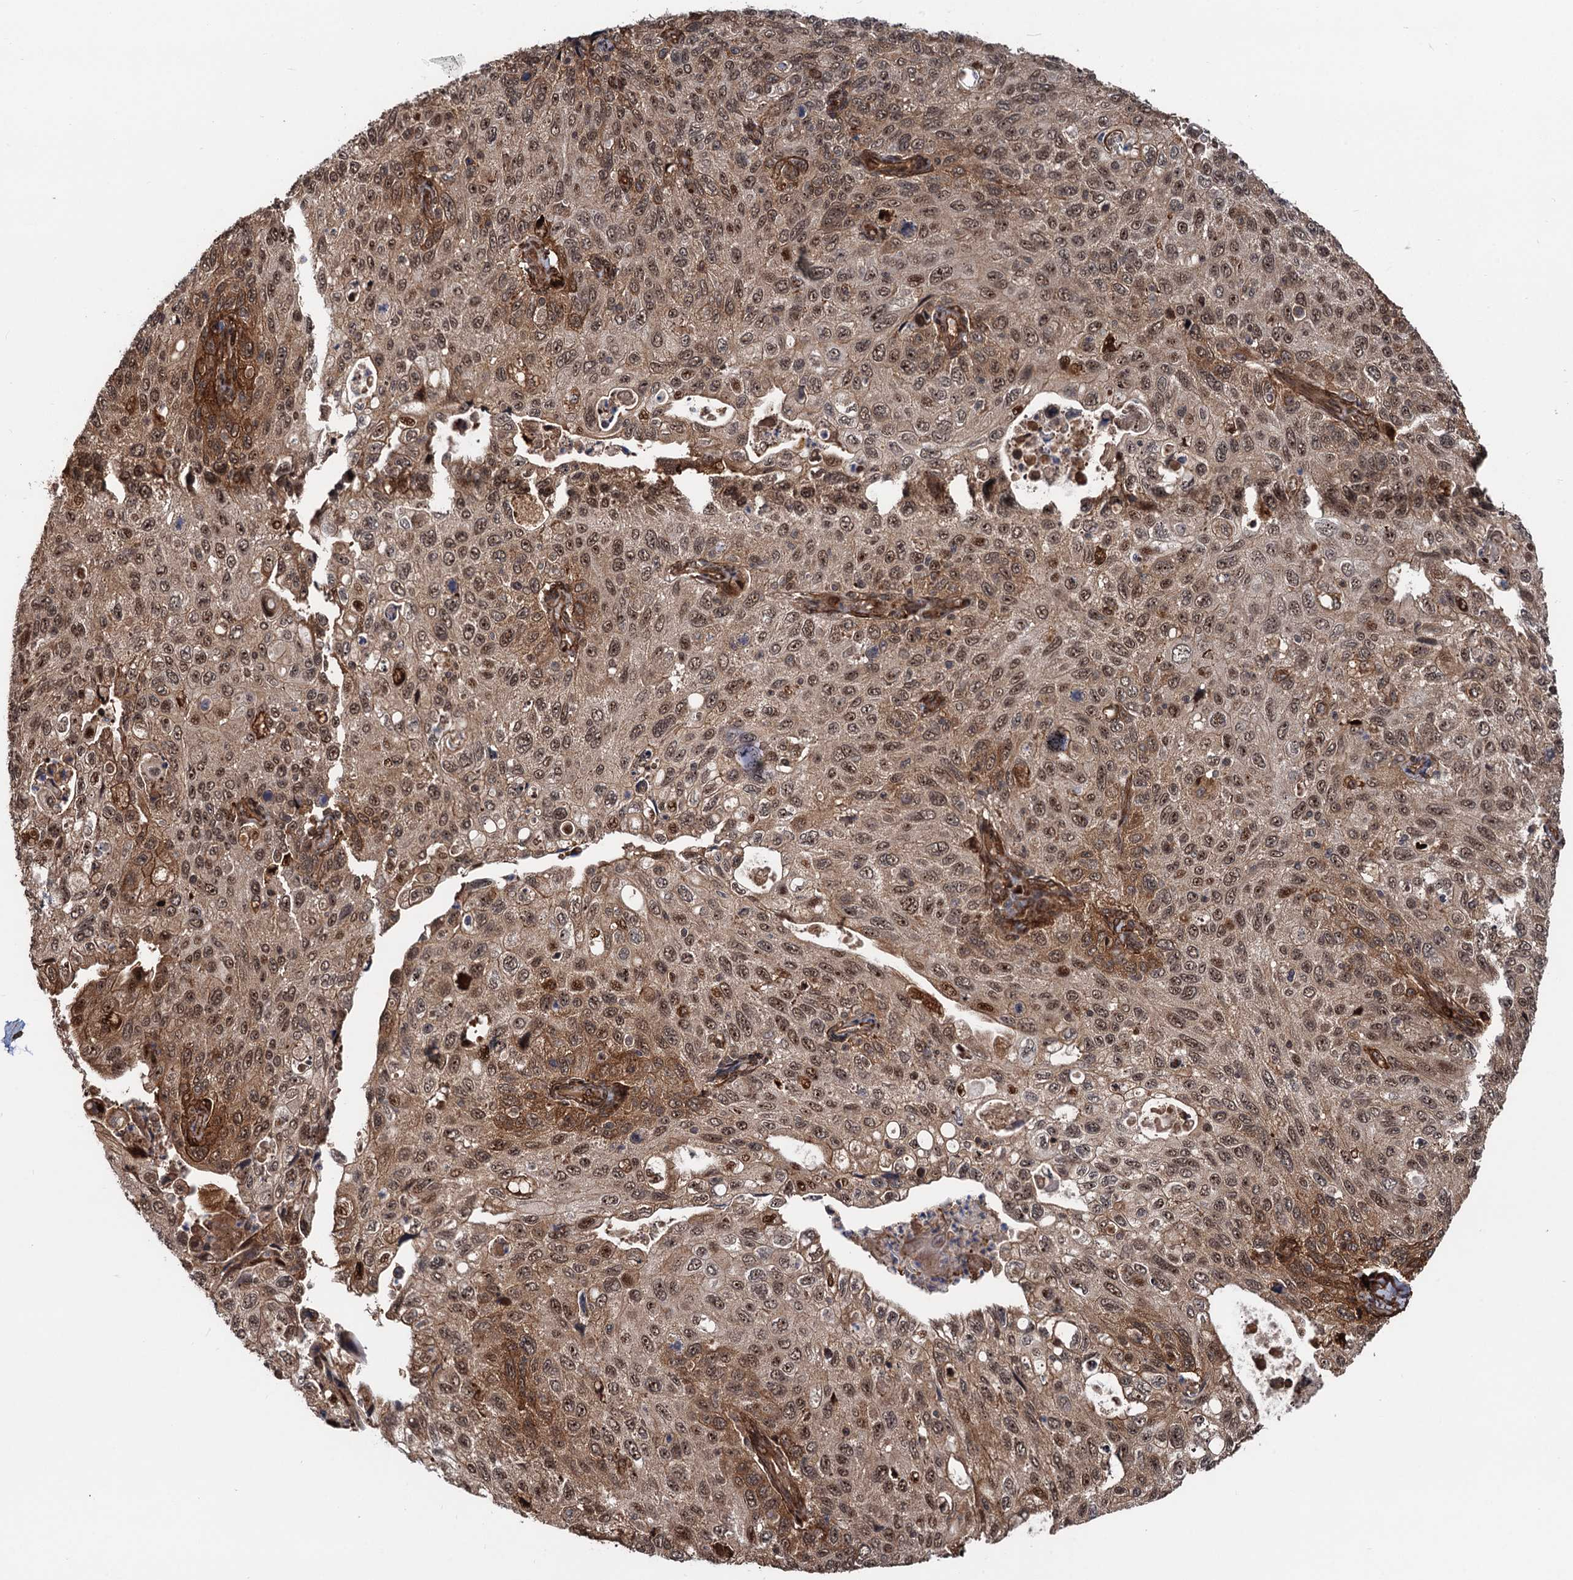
{"staining": {"intensity": "moderate", "quantity": ">75%", "location": "cytoplasmic/membranous,nuclear"}, "tissue": "cervical cancer", "cell_type": "Tumor cells", "image_type": "cancer", "snomed": [{"axis": "morphology", "description": "Squamous cell carcinoma, NOS"}, {"axis": "topography", "description": "Cervix"}], "caption": "This image exhibits immunohistochemistry (IHC) staining of cervical cancer, with medium moderate cytoplasmic/membranous and nuclear positivity in about >75% of tumor cells.", "gene": "SNRNP25", "patient": {"sex": "female", "age": 70}}